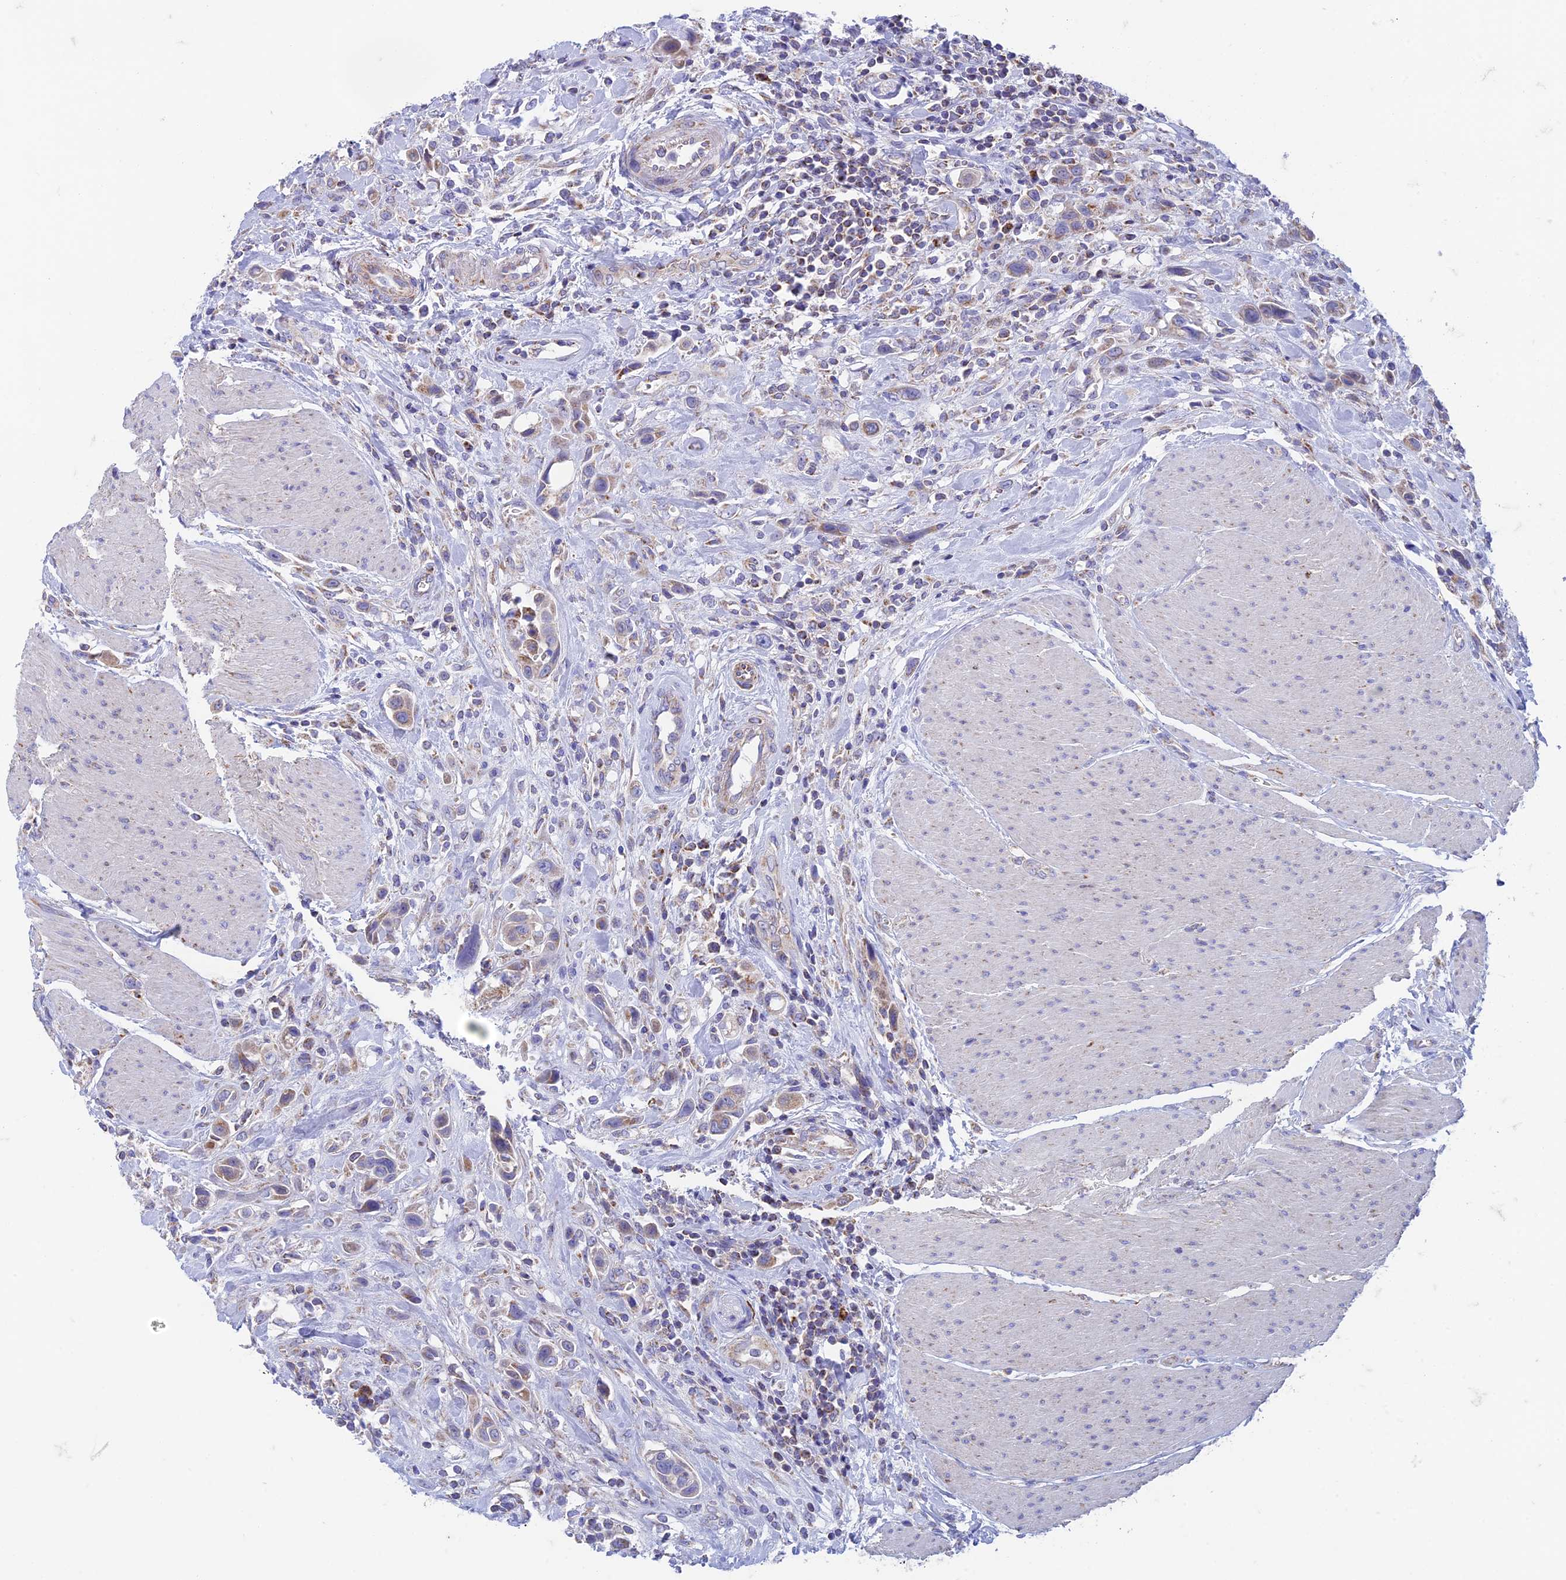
{"staining": {"intensity": "moderate", "quantity": "<25%", "location": "cytoplasmic/membranous"}, "tissue": "urothelial cancer", "cell_type": "Tumor cells", "image_type": "cancer", "snomed": [{"axis": "morphology", "description": "Urothelial carcinoma, High grade"}, {"axis": "topography", "description": "Urinary bladder"}], "caption": "A histopathology image of human high-grade urothelial carcinoma stained for a protein reveals moderate cytoplasmic/membranous brown staining in tumor cells.", "gene": "ZNF181", "patient": {"sex": "male", "age": 50}}